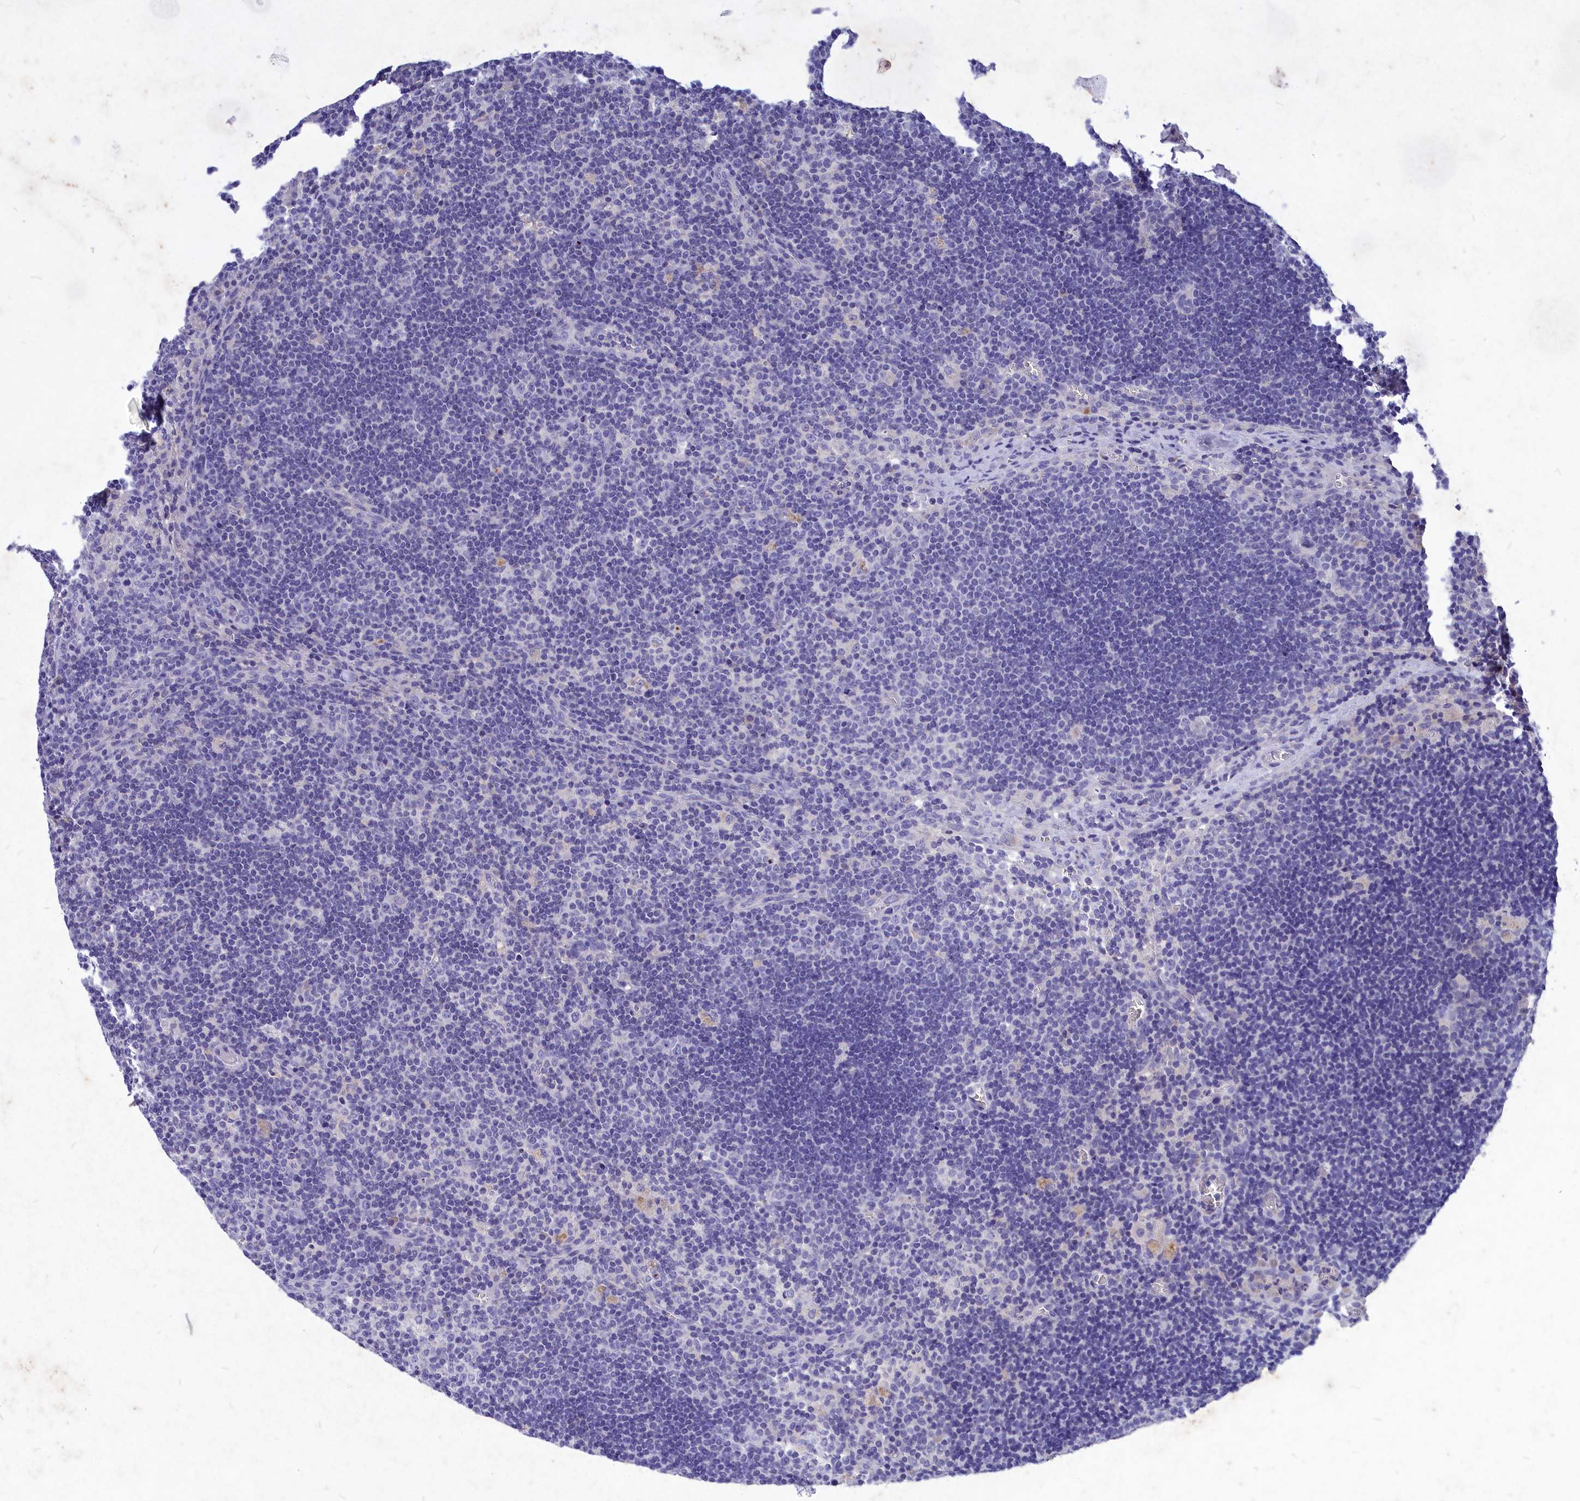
{"staining": {"intensity": "negative", "quantity": "none", "location": "none"}, "tissue": "lymph node", "cell_type": "Germinal center cells", "image_type": "normal", "snomed": [{"axis": "morphology", "description": "Normal tissue, NOS"}, {"axis": "topography", "description": "Lymph node"}], "caption": "This is an immunohistochemistry micrograph of unremarkable human lymph node. There is no staining in germinal center cells.", "gene": "DEFB119", "patient": {"sex": "male", "age": 58}}